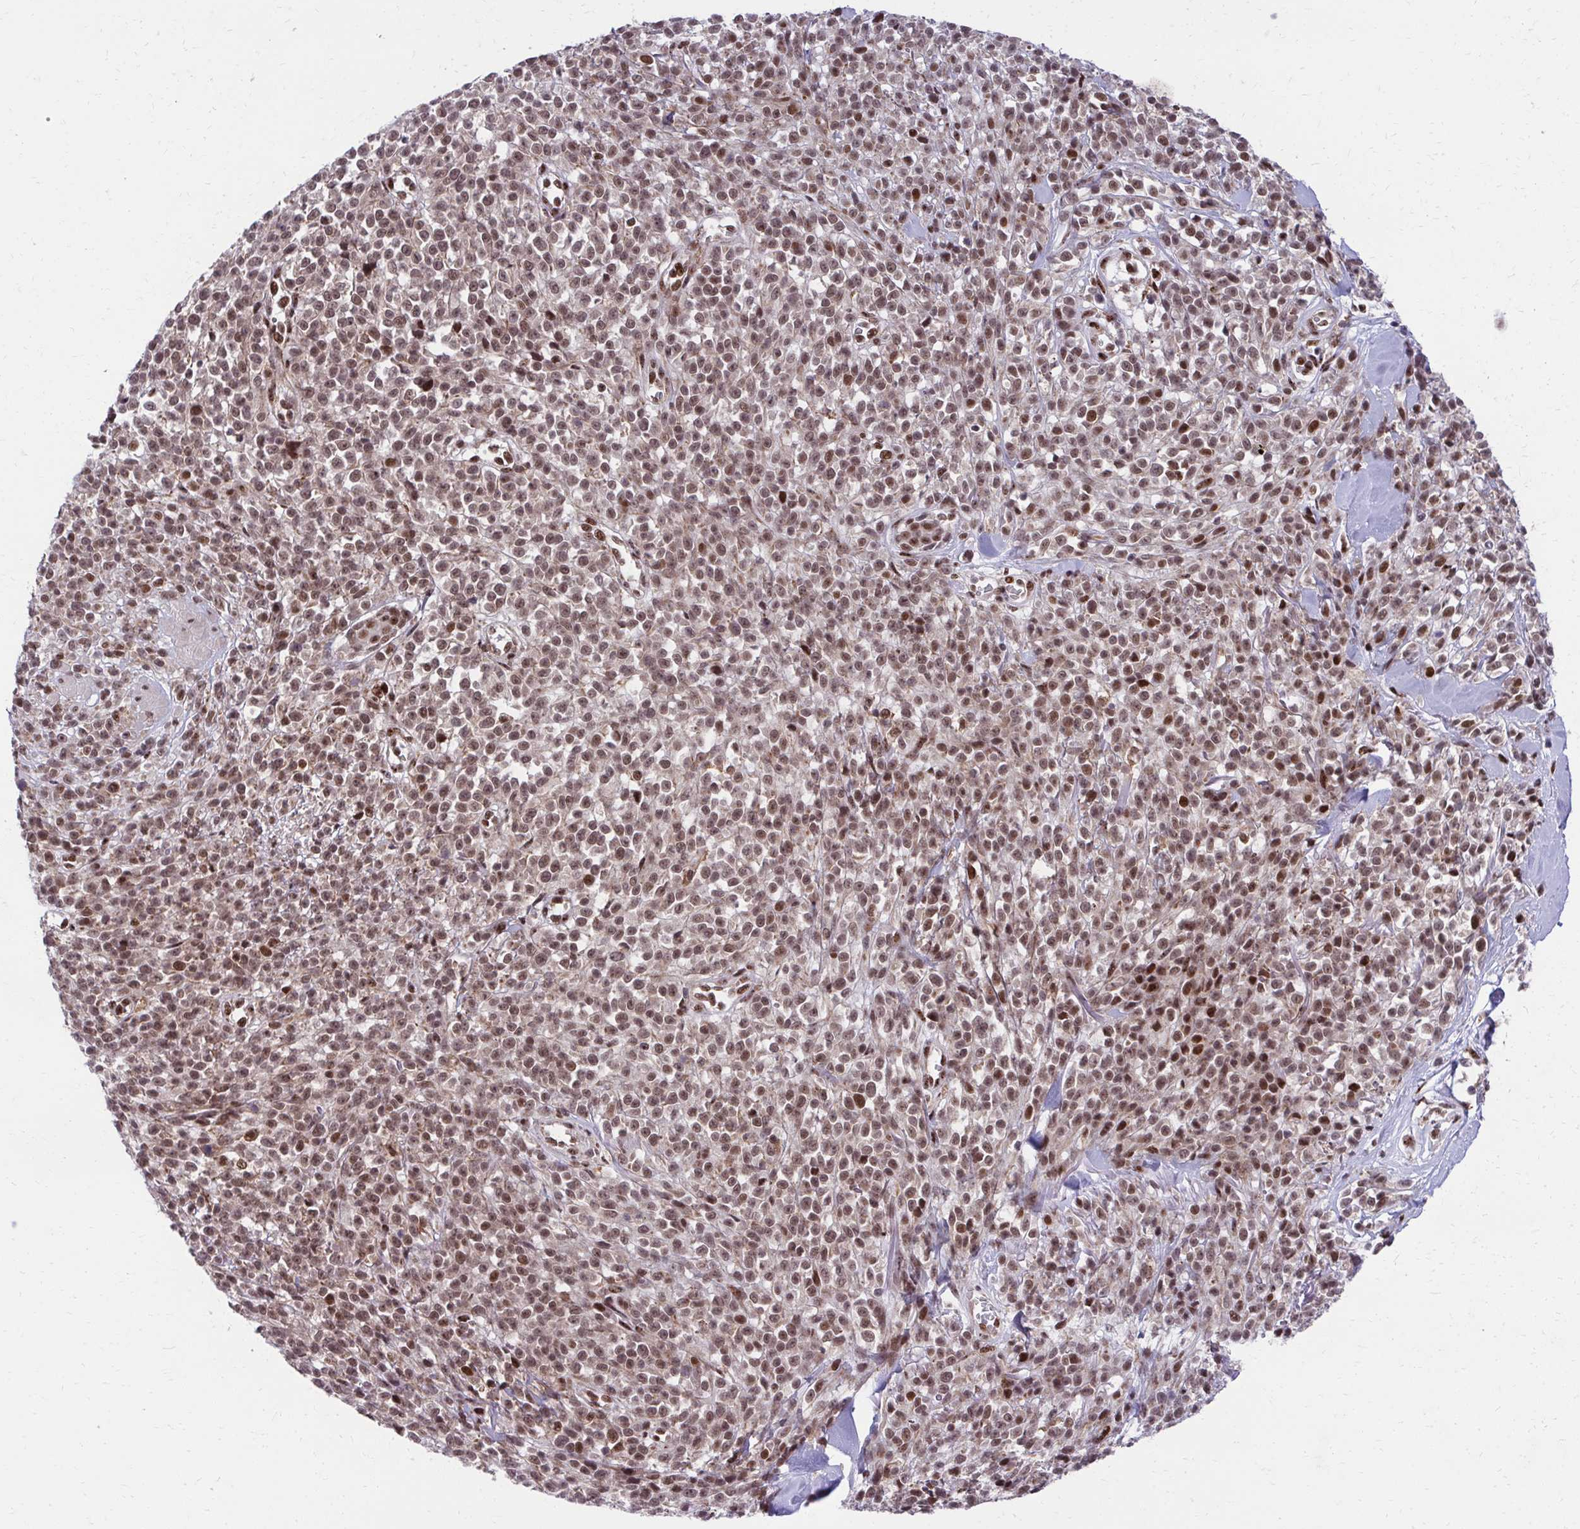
{"staining": {"intensity": "moderate", "quantity": ">75%", "location": "nuclear"}, "tissue": "melanoma", "cell_type": "Tumor cells", "image_type": "cancer", "snomed": [{"axis": "morphology", "description": "Malignant melanoma, NOS"}, {"axis": "topography", "description": "Skin"}, {"axis": "topography", "description": "Skin of trunk"}], "caption": "Protein analysis of melanoma tissue reveals moderate nuclear positivity in approximately >75% of tumor cells. (DAB (3,3'-diaminobenzidine) = brown stain, brightfield microscopy at high magnification).", "gene": "HOXA4", "patient": {"sex": "male", "age": 74}}